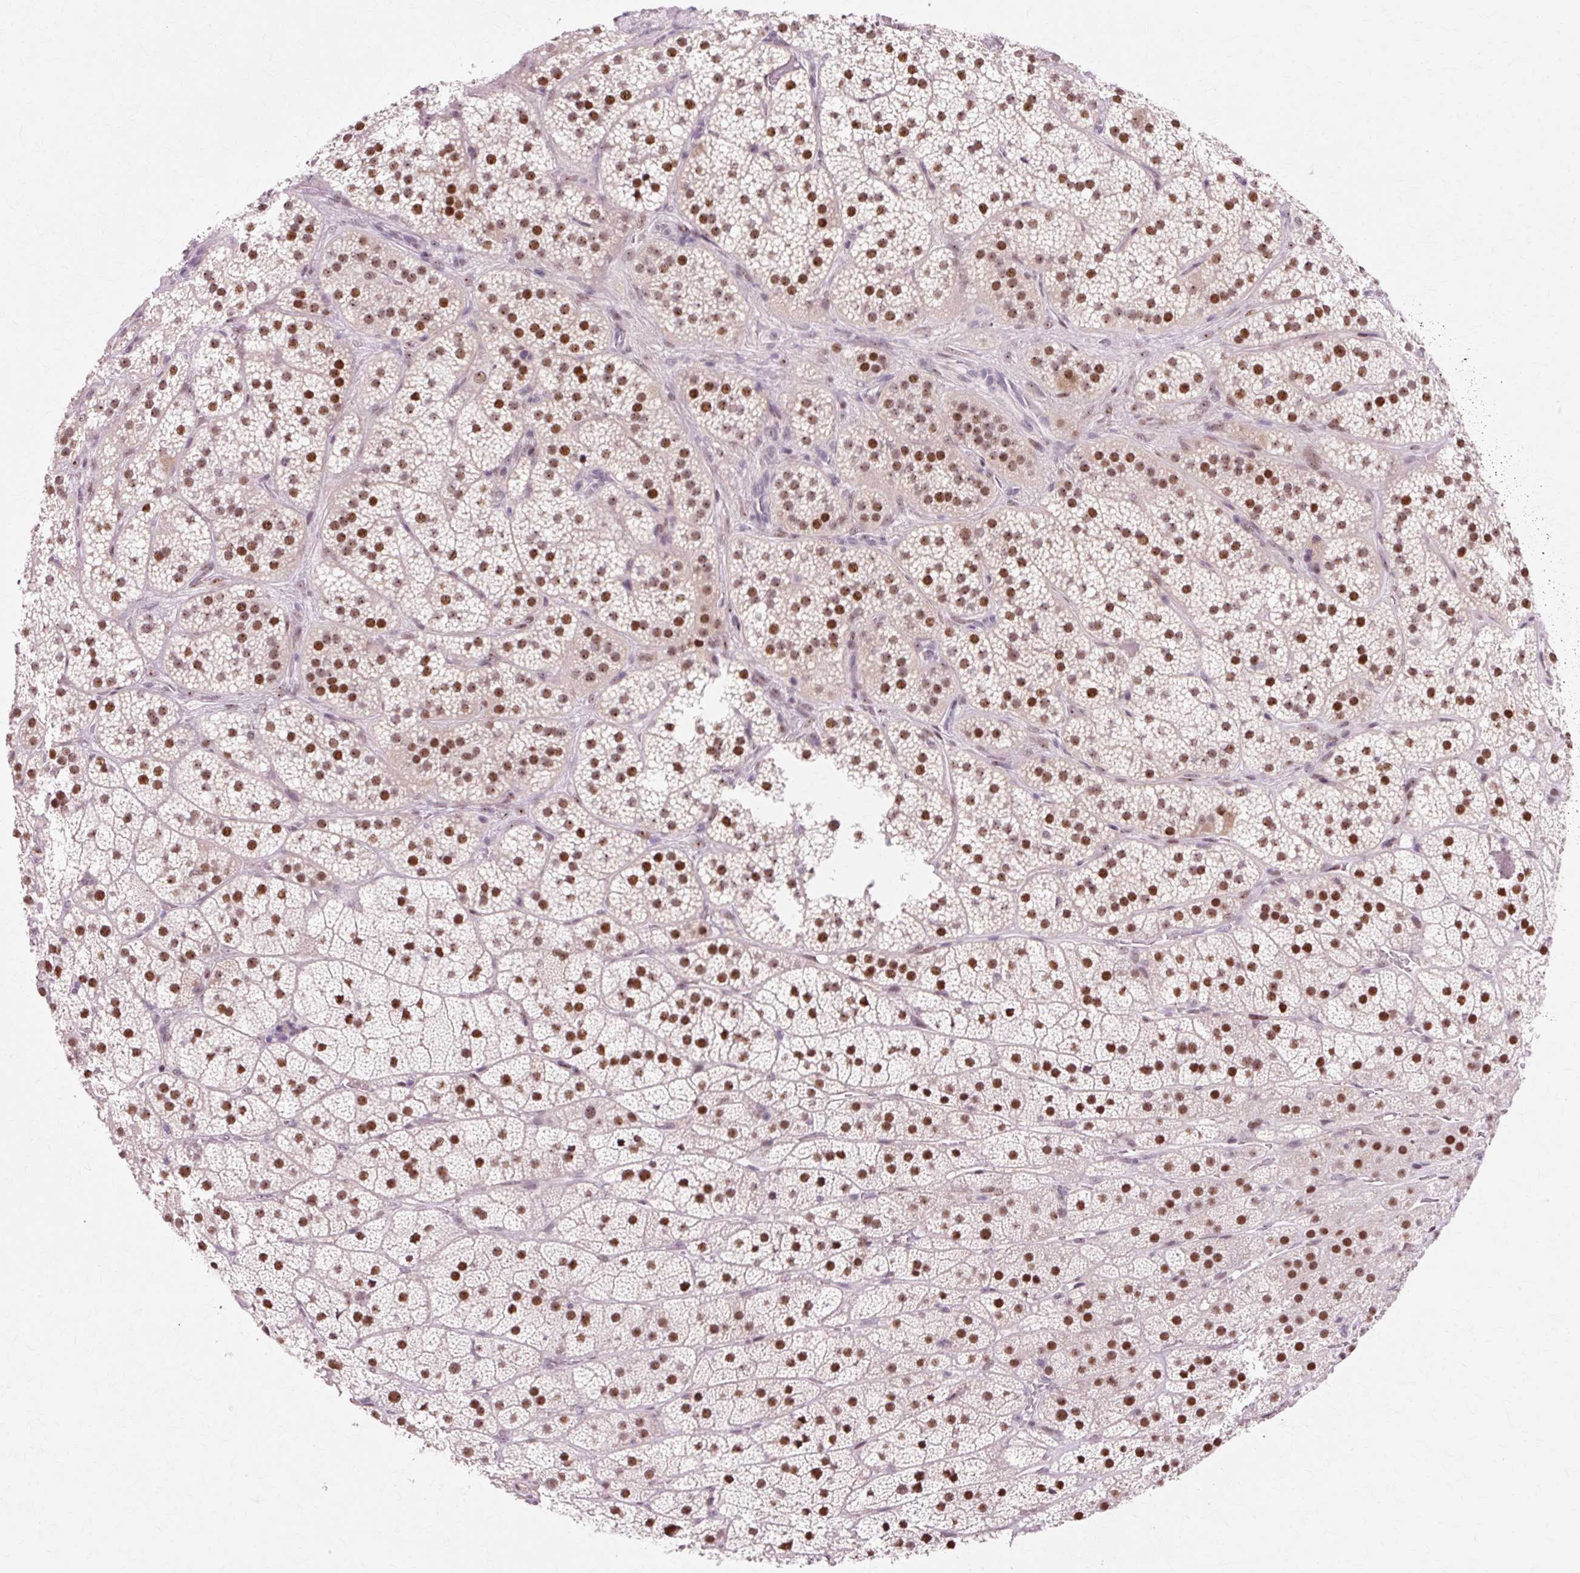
{"staining": {"intensity": "strong", "quantity": ">75%", "location": "nuclear"}, "tissue": "adrenal gland", "cell_type": "Glandular cells", "image_type": "normal", "snomed": [{"axis": "morphology", "description": "Normal tissue, NOS"}, {"axis": "topography", "description": "Adrenal gland"}], "caption": "High-power microscopy captured an immunohistochemistry micrograph of benign adrenal gland, revealing strong nuclear staining in about >75% of glandular cells.", "gene": "MACROD2", "patient": {"sex": "male", "age": 57}}